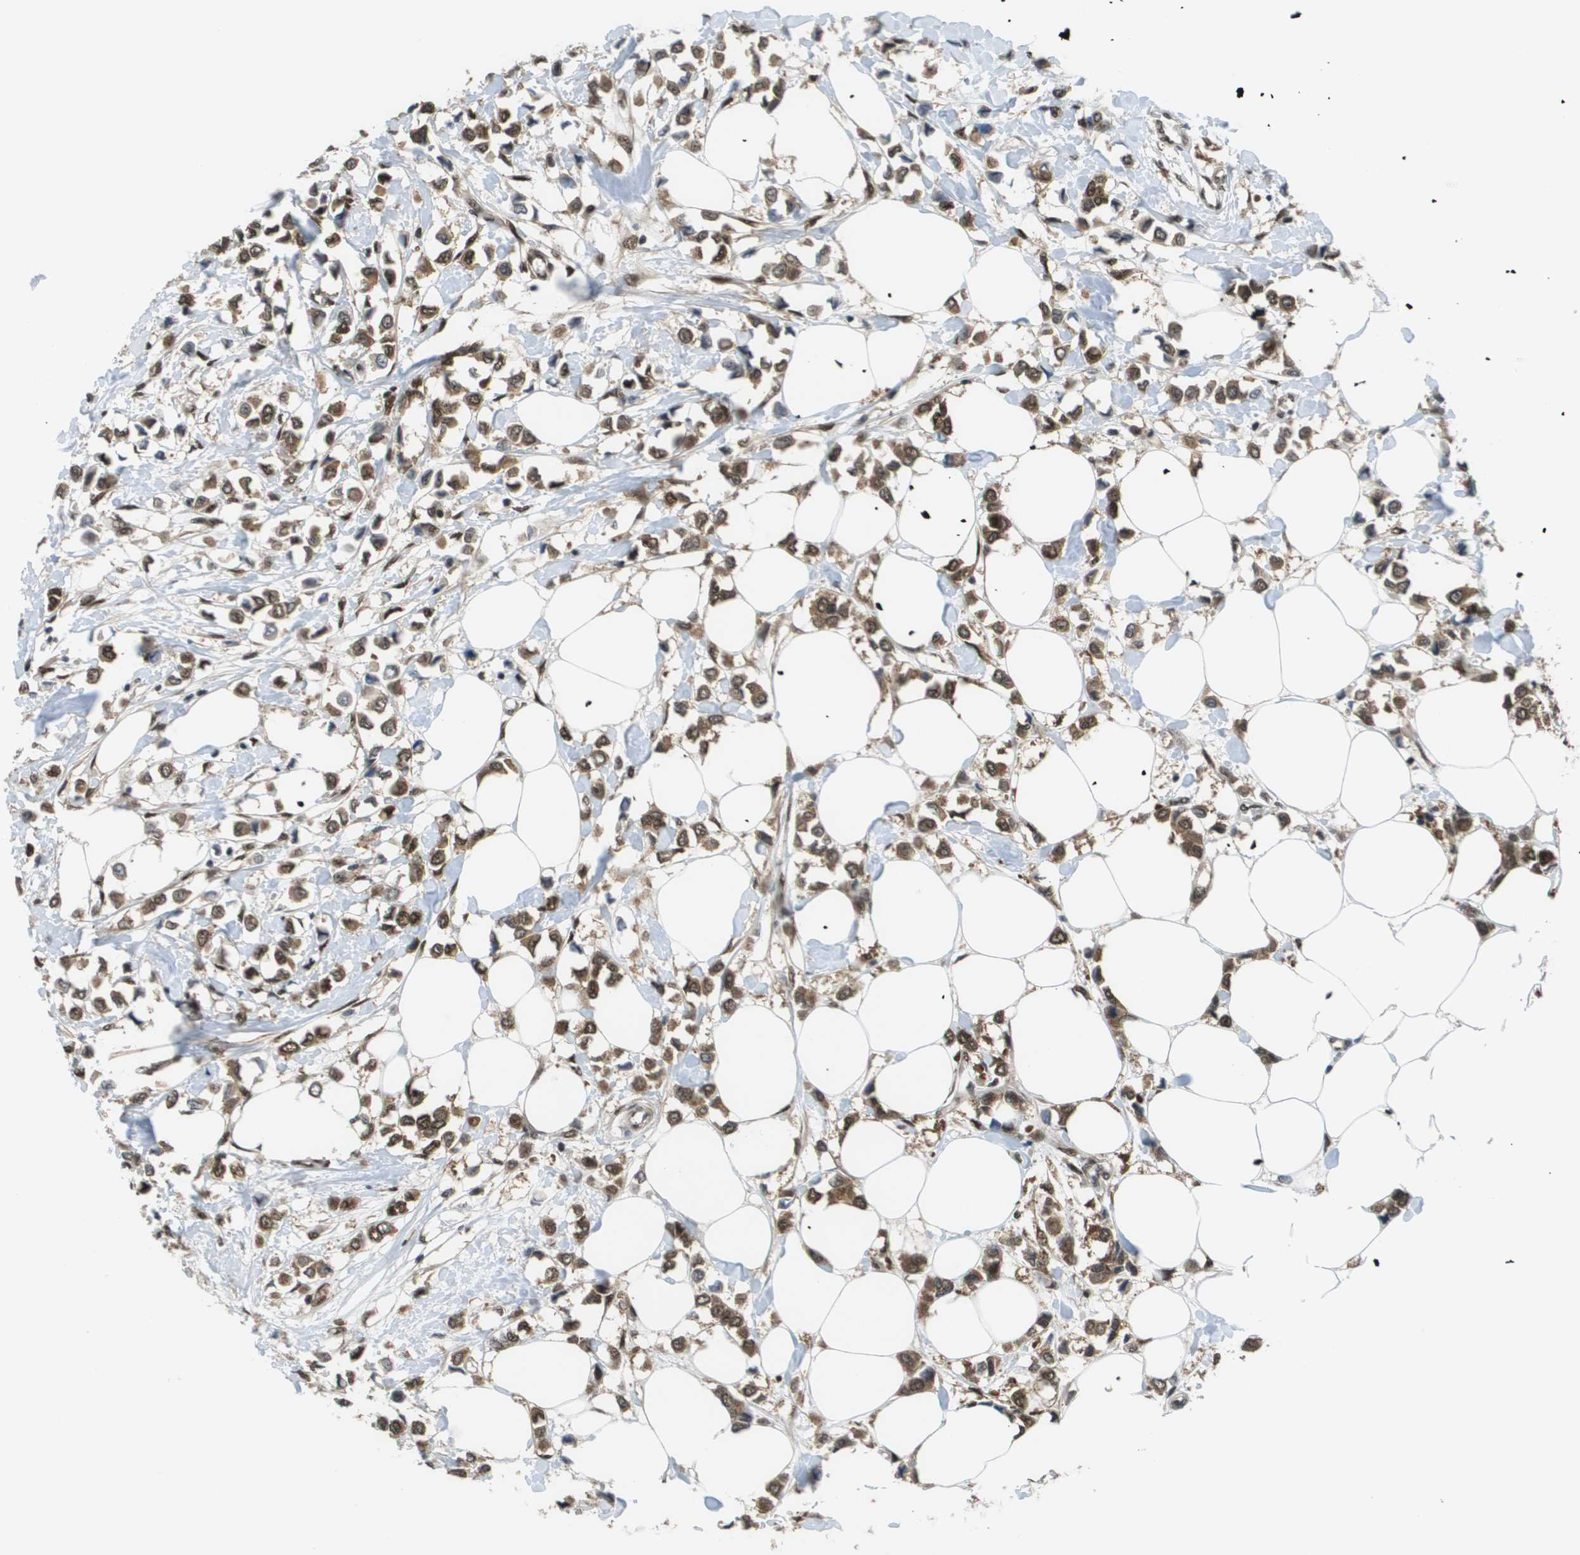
{"staining": {"intensity": "moderate", "quantity": ">75%", "location": "cytoplasmic/membranous,nuclear"}, "tissue": "breast cancer", "cell_type": "Tumor cells", "image_type": "cancer", "snomed": [{"axis": "morphology", "description": "Lobular carcinoma"}, {"axis": "topography", "description": "Breast"}], "caption": "Brown immunohistochemical staining in human breast cancer demonstrates moderate cytoplasmic/membranous and nuclear positivity in about >75% of tumor cells.", "gene": "PRCC", "patient": {"sex": "female", "age": 51}}